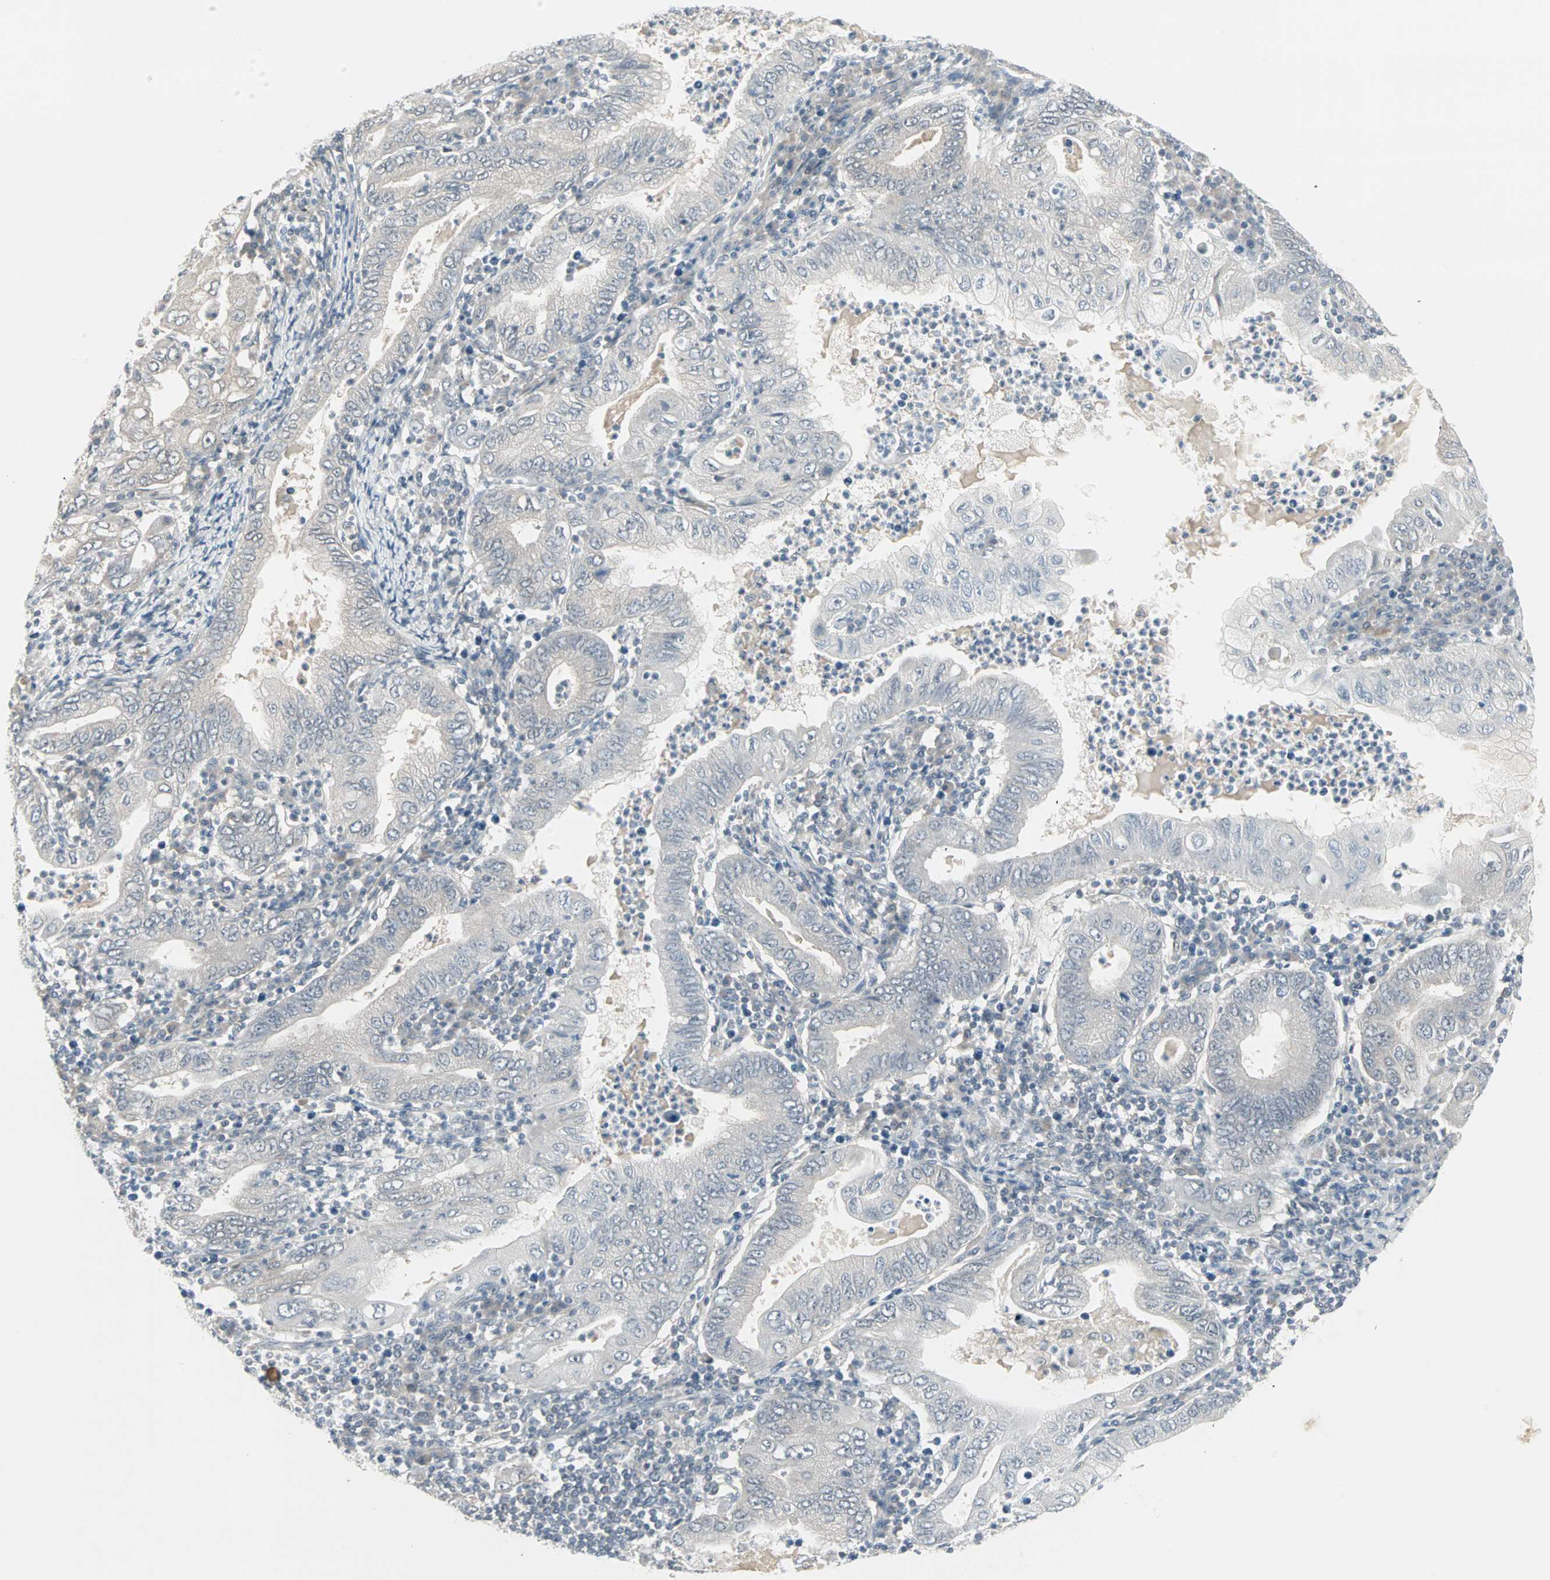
{"staining": {"intensity": "negative", "quantity": "none", "location": "none"}, "tissue": "stomach cancer", "cell_type": "Tumor cells", "image_type": "cancer", "snomed": [{"axis": "morphology", "description": "Normal tissue, NOS"}, {"axis": "morphology", "description": "Adenocarcinoma, NOS"}, {"axis": "topography", "description": "Esophagus"}, {"axis": "topography", "description": "Stomach, upper"}, {"axis": "topography", "description": "Peripheral nerve tissue"}], "caption": "Immunohistochemistry (IHC) image of human stomach cancer stained for a protein (brown), which demonstrates no staining in tumor cells.", "gene": "PTPA", "patient": {"sex": "male", "age": 62}}